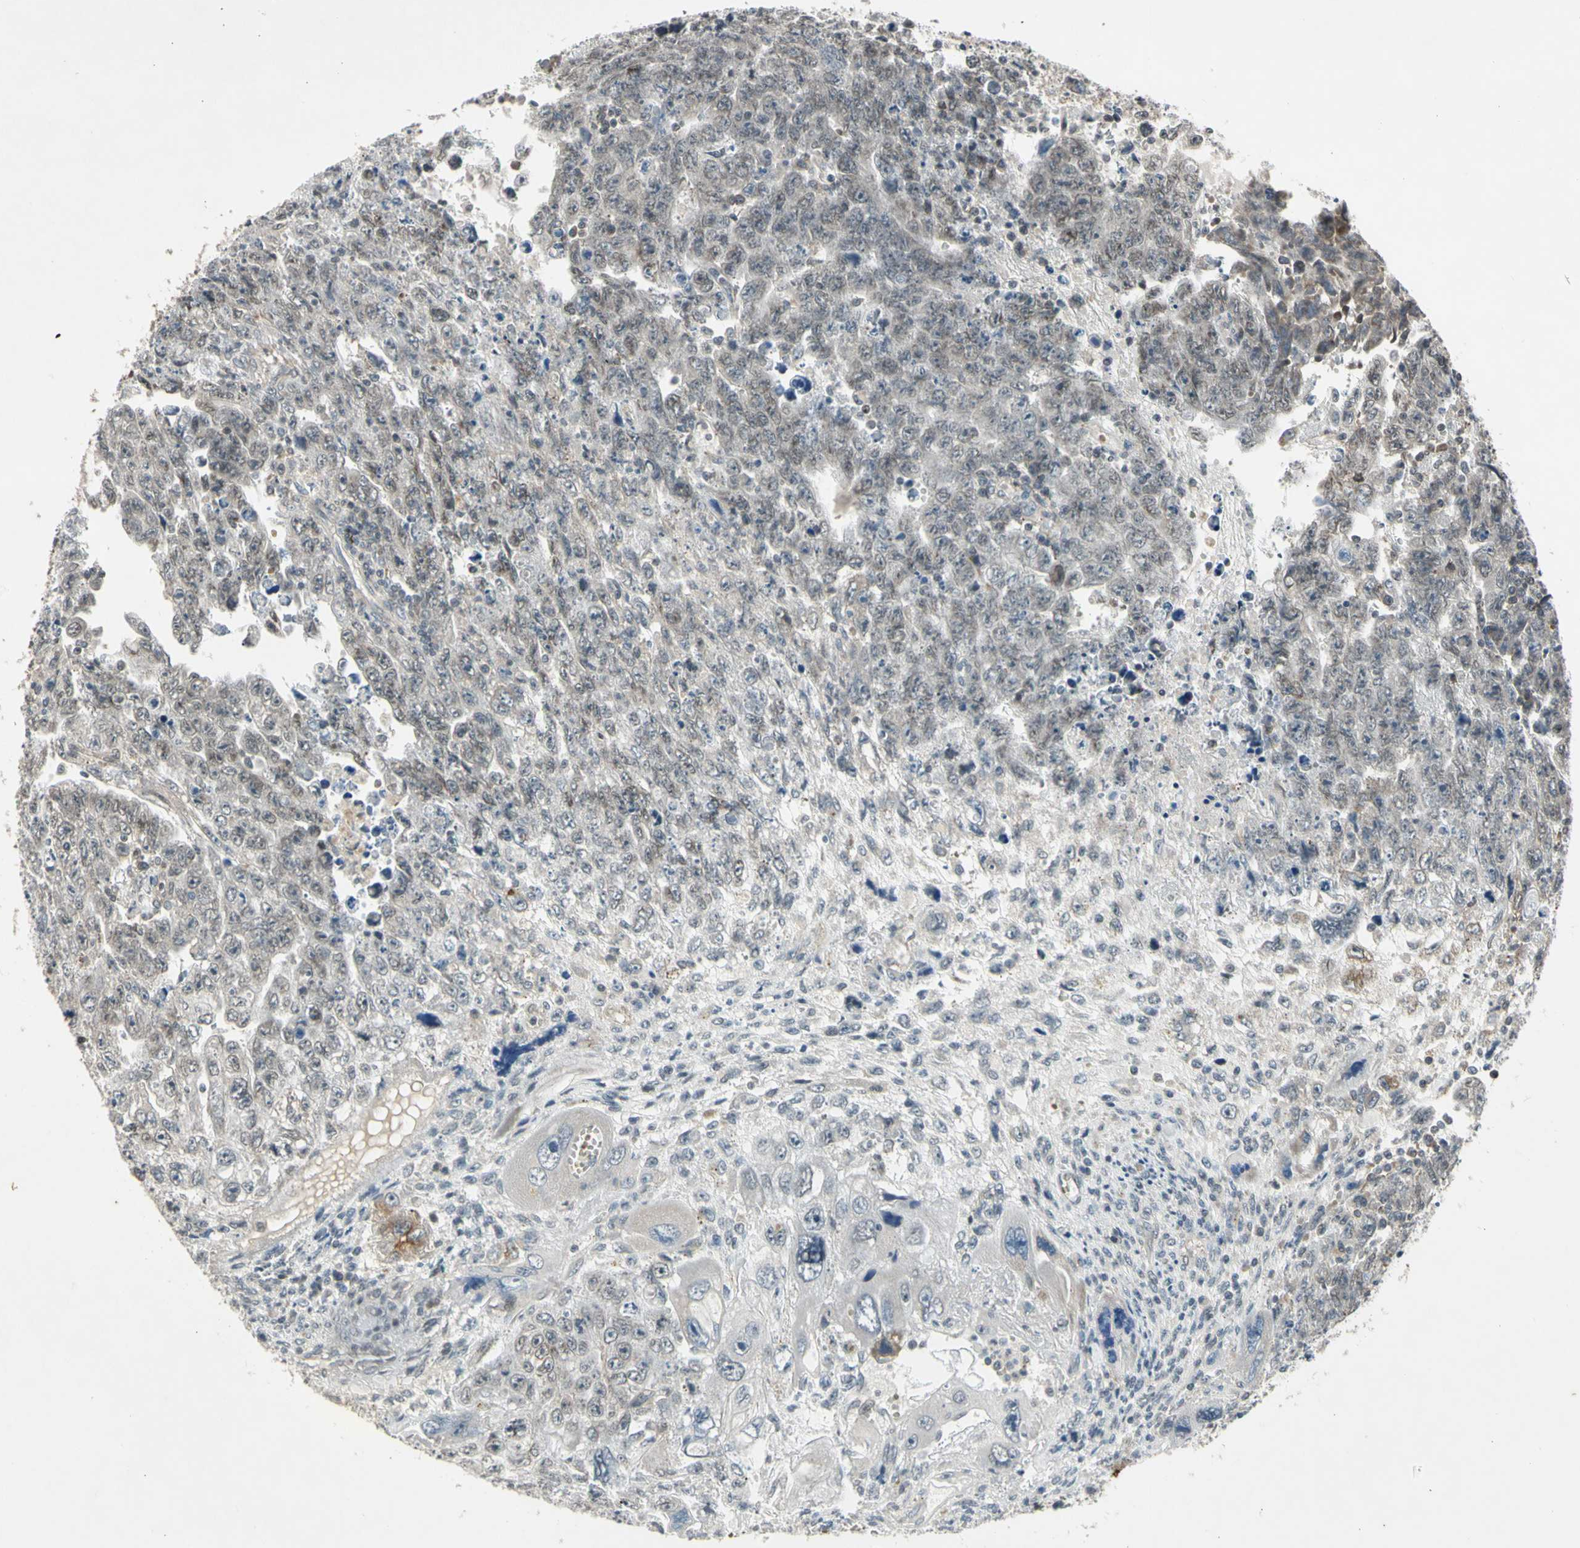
{"staining": {"intensity": "negative", "quantity": "none", "location": "none"}, "tissue": "testis cancer", "cell_type": "Tumor cells", "image_type": "cancer", "snomed": [{"axis": "morphology", "description": "Carcinoma, Embryonal, NOS"}, {"axis": "topography", "description": "Testis"}], "caption": "Tumor cells show no significant staining in testis cancer (embryonal carcinoma).", "gene": "EFNB2", "patient": {"sex": "male", "age": 28}}